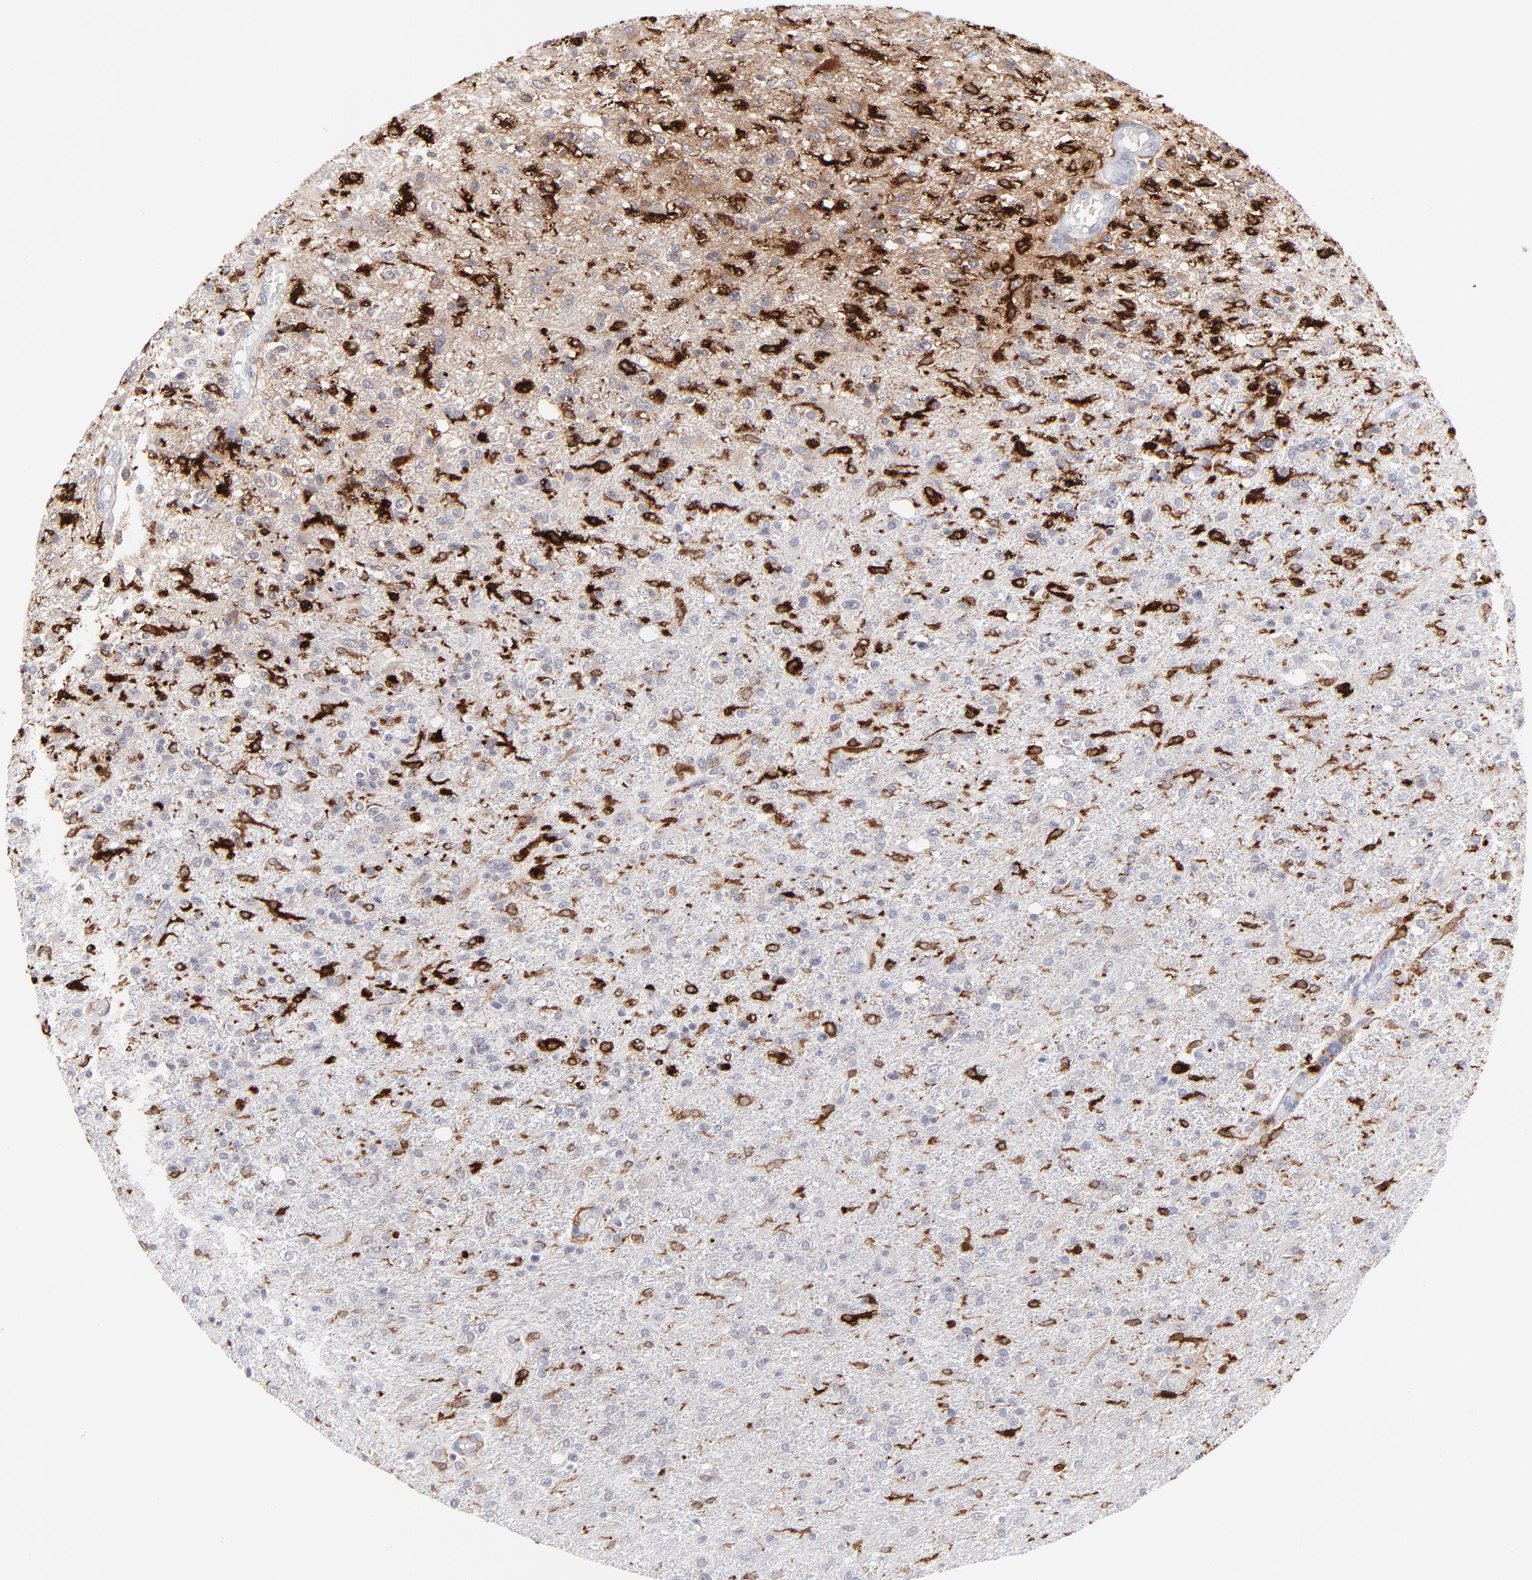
{"staining": {"intensity": "strong", "quantity": "25%-75%", "location": "cytoplasmic/membranous"}, "tissue": "glioma", "cell_type": "Tumor cells", "image_type": "cancer", "snomed": [{"axis": "morphology", "description": "Glioma, malignant, High grade"}, {"axis": "topography", "description": "Cerebral cortex"}], "caption": "Protein analysis of malignant glioma (high-grade) tissue demonstrates strong cytoplasmic/membranous staining in about 25%-75% of tumor cells.", "gene": "CCR2", "patient": {"sex": "male", "age": 76}}